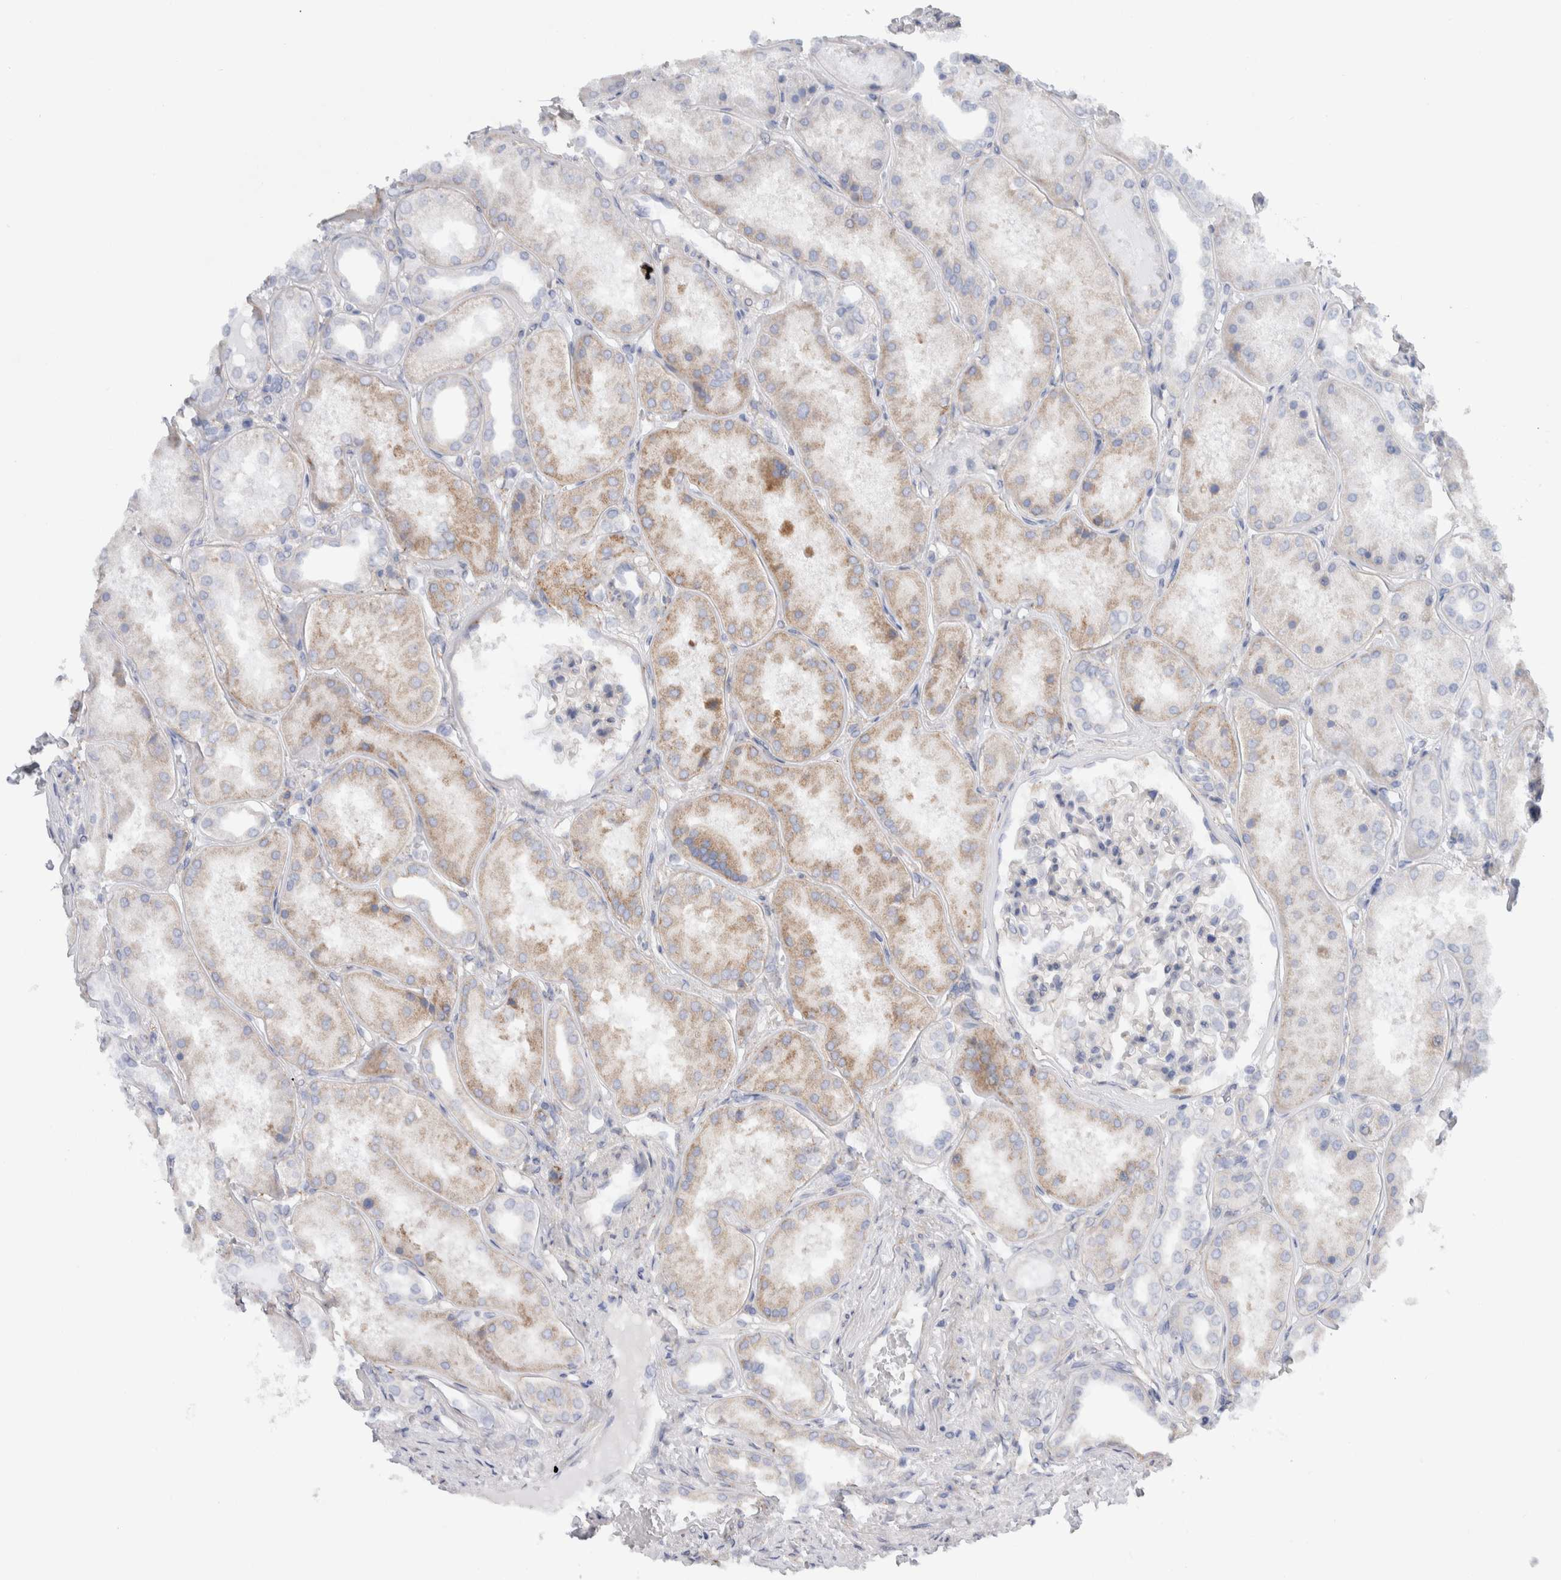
{"staining": {"intensity": "negative", "quantity": "none", "location": "none"}, "tissue": "kidney", "cell_type": "Cells in glomeruli", "image_type": "normal", "snomed": [{"axis": "morphology", "description": "Normal tissue, NOS"}, {"axis": "topography", "description": "Kidney"}], "caption": "This is an immunohistochemistry (IHC) histopathology image of unremarkable human kidney. There is no expression in cells in glomeruli.", "gene": "ENGASE", "patient": {"sex": "female", "age": 56}}